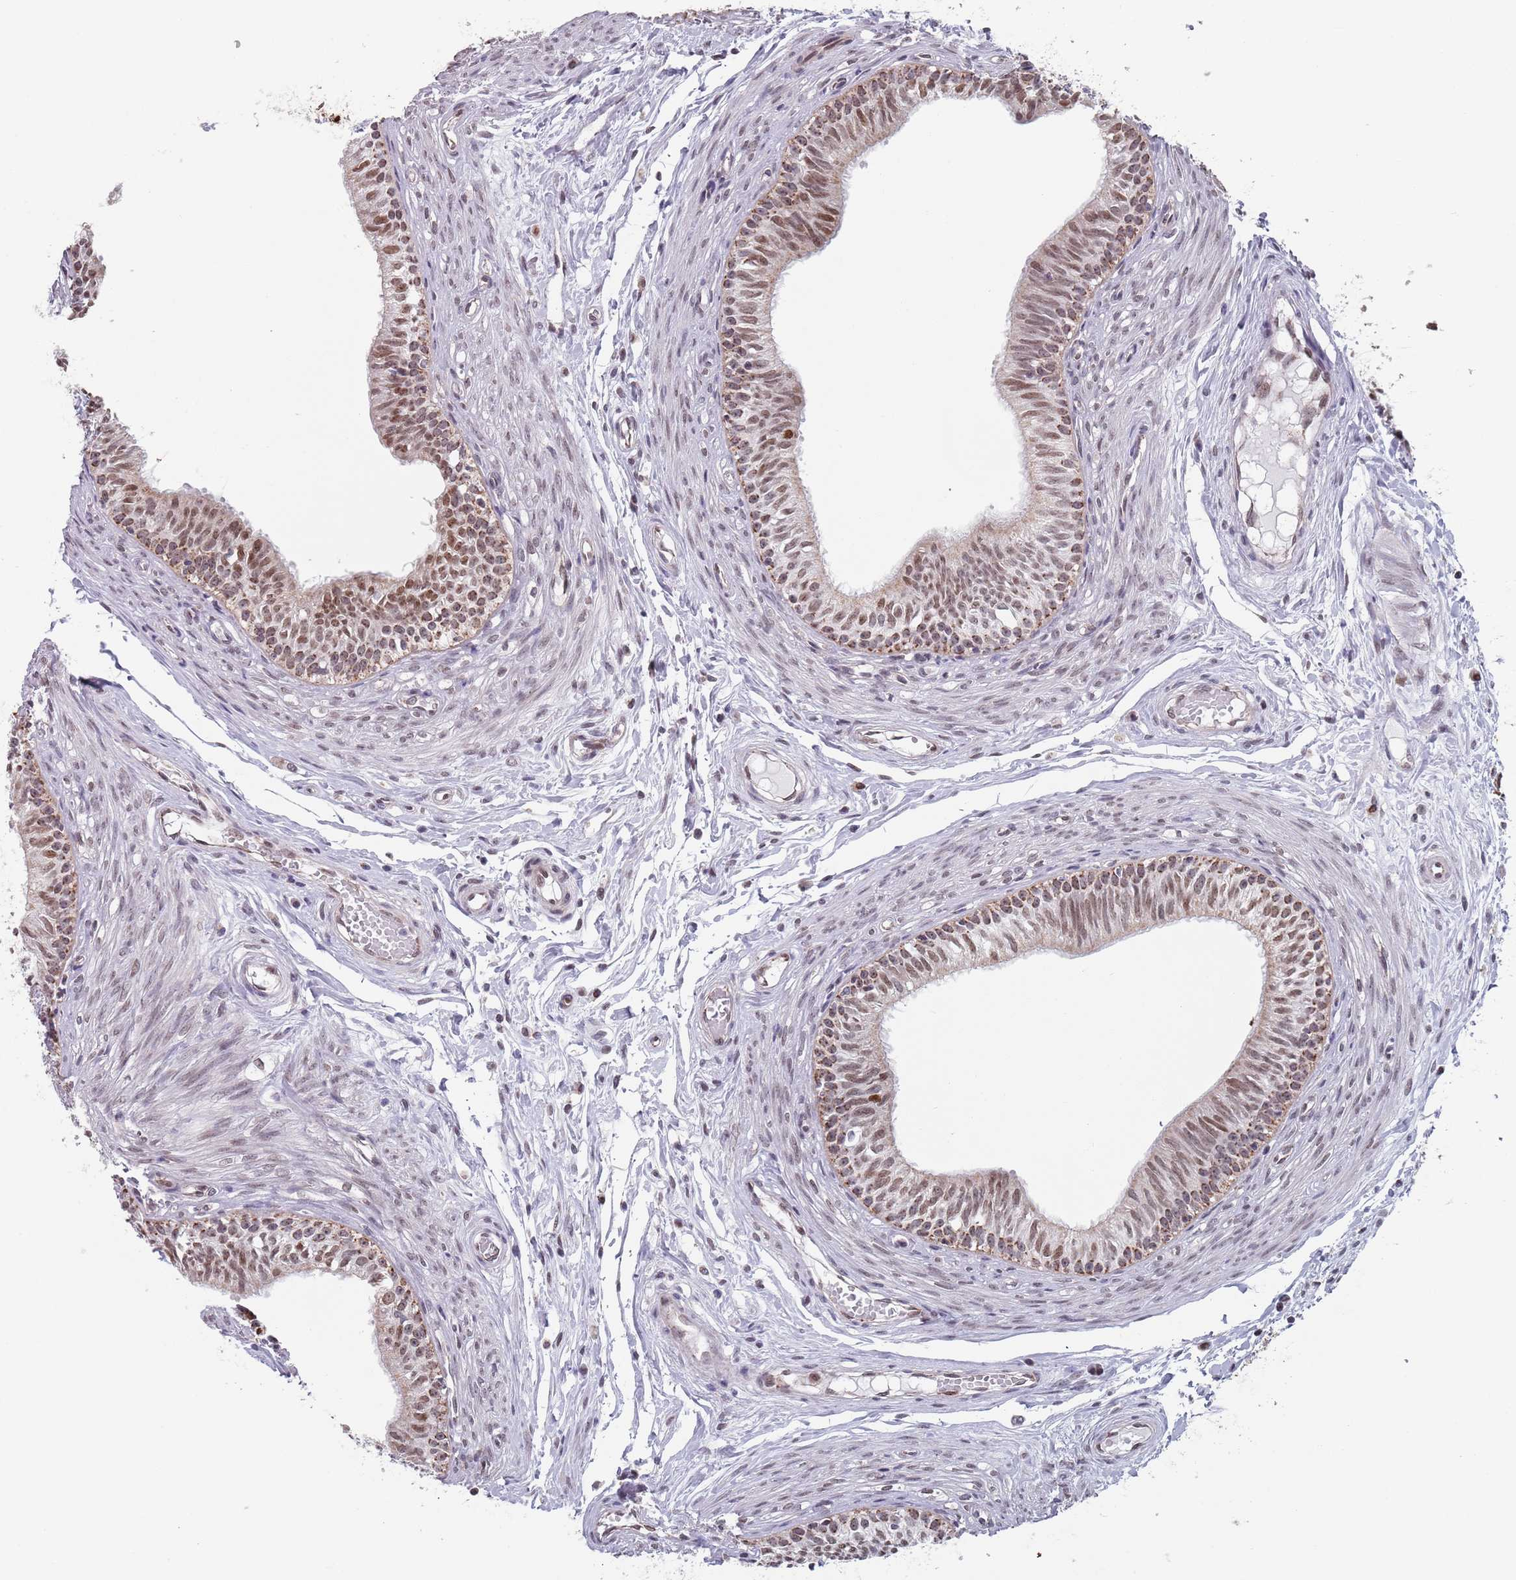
{"staining": {"intensity": "strong", "quantity": "25%-75%", "location": "nuclear"}, "tissue": "epididymis", "cell_type": "Glandular cells", "image_type": "normal", "snomed": [{"axis": "morphology", "description": "Normal tissue, NOS"}, {"axis": "topography", "description": "Epididymis, spermatic cord, NOS"}], "caption": "Epididymis stained for a protein (brown) exhibits strong nuclear positive staining in approximately 25%-75% of glandular cells.", "gene": "MFSD12", "patient": {"sex": "male", "age": 22}}